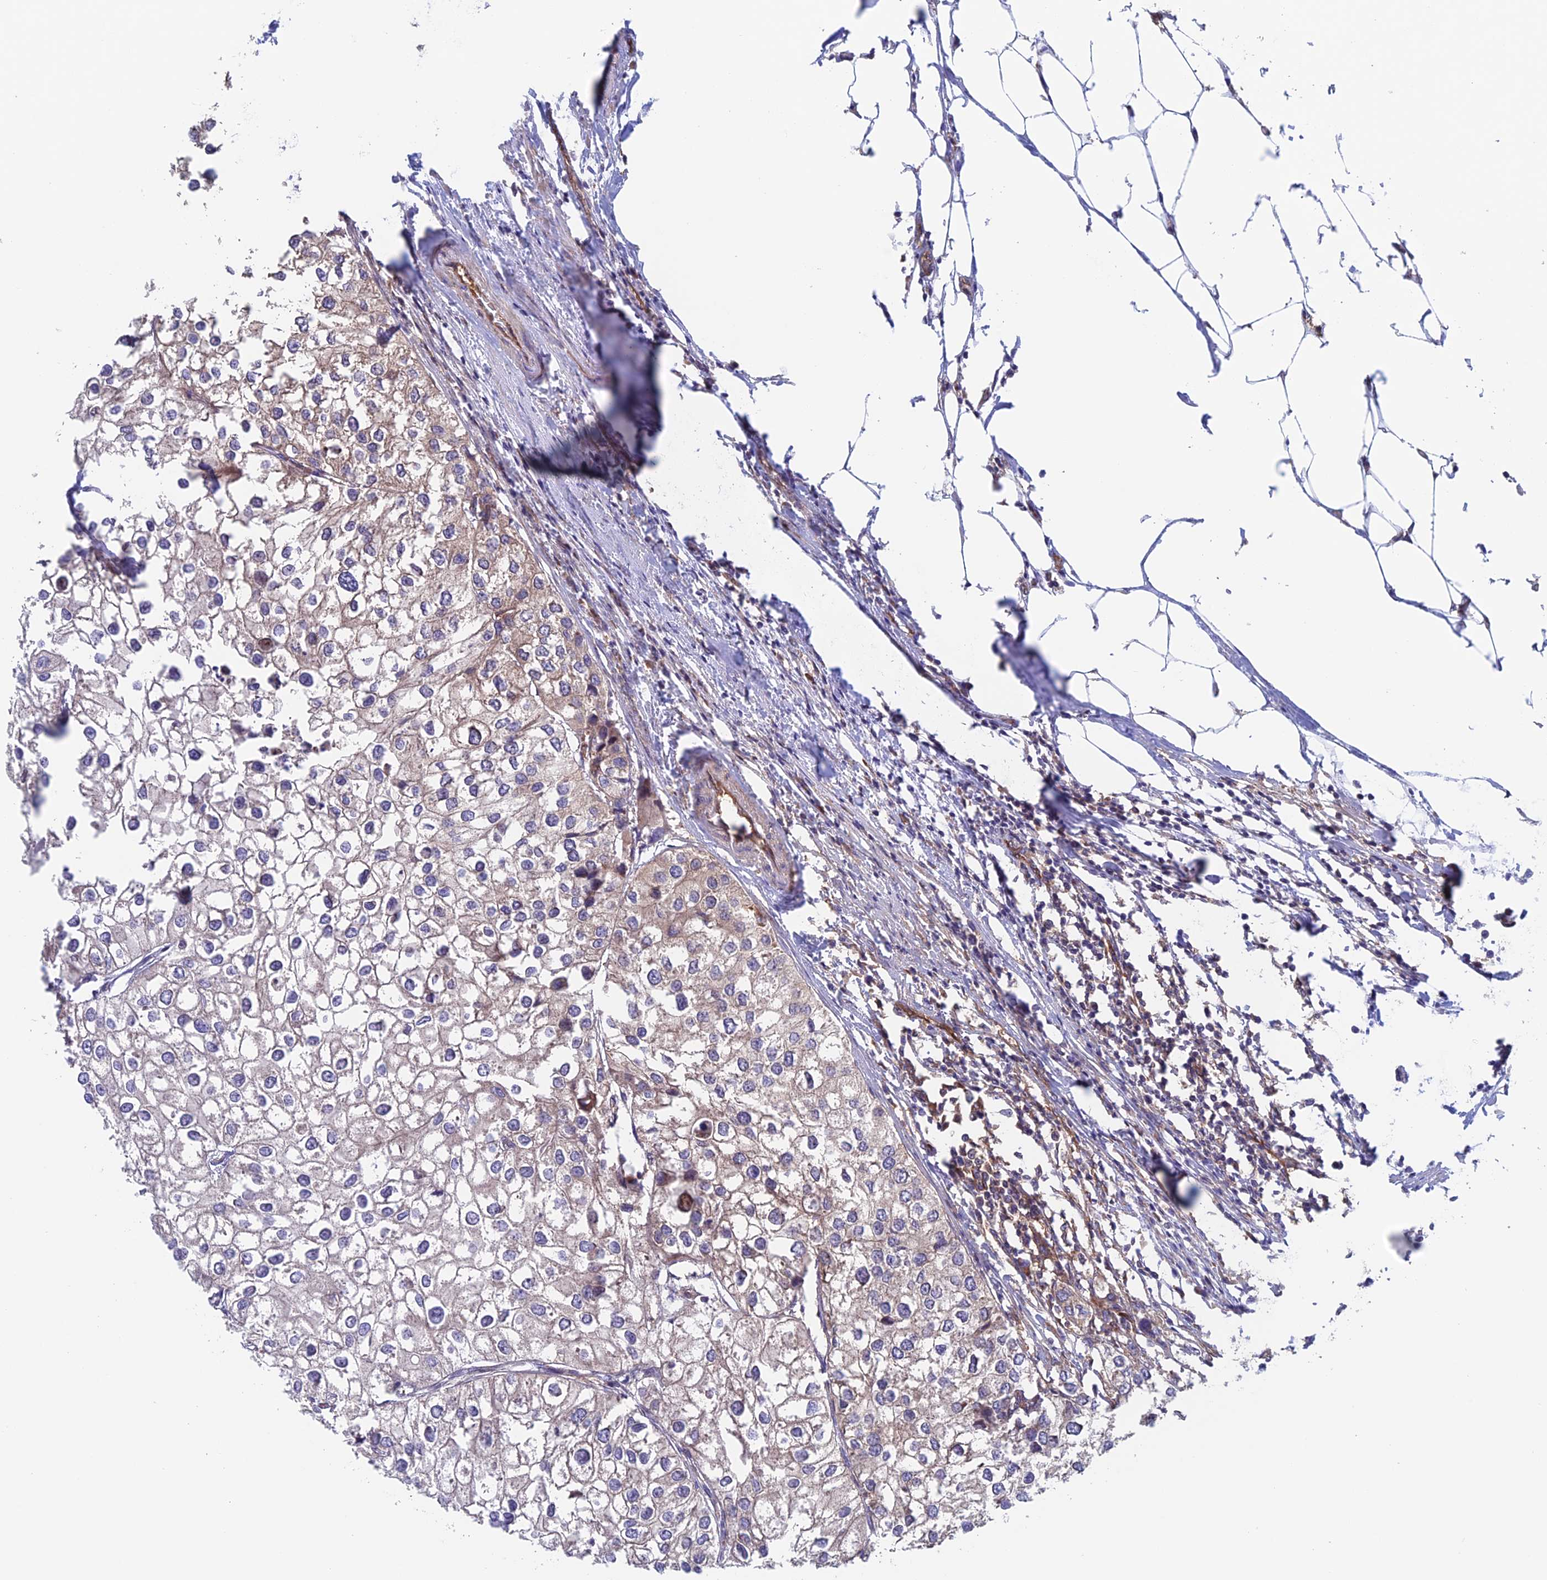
{"staining": {"intensity": "weak", "quantity": "<25%", "location": "cytoplasmic/membranous"}, "tissue": "urothelial cancer", "cell_type": "Tumor cells", "image_type": "cancer", "snomed": [{"axis": "morphology", "description": "Urothelial carcinoma, High grade"}, {"axis": "topography", "description": "Urinary bladder"}], "caption": "High magnification brightfield microscopy of urothelial cancer stained with DAB (3,3'-diaminobenzidine) (brown) and counterstained with hematoxylin (blue): tumor cells show no significant staining.", "gene": "NUDT16L1", "patient": {"sex": "male", "age": 64}}